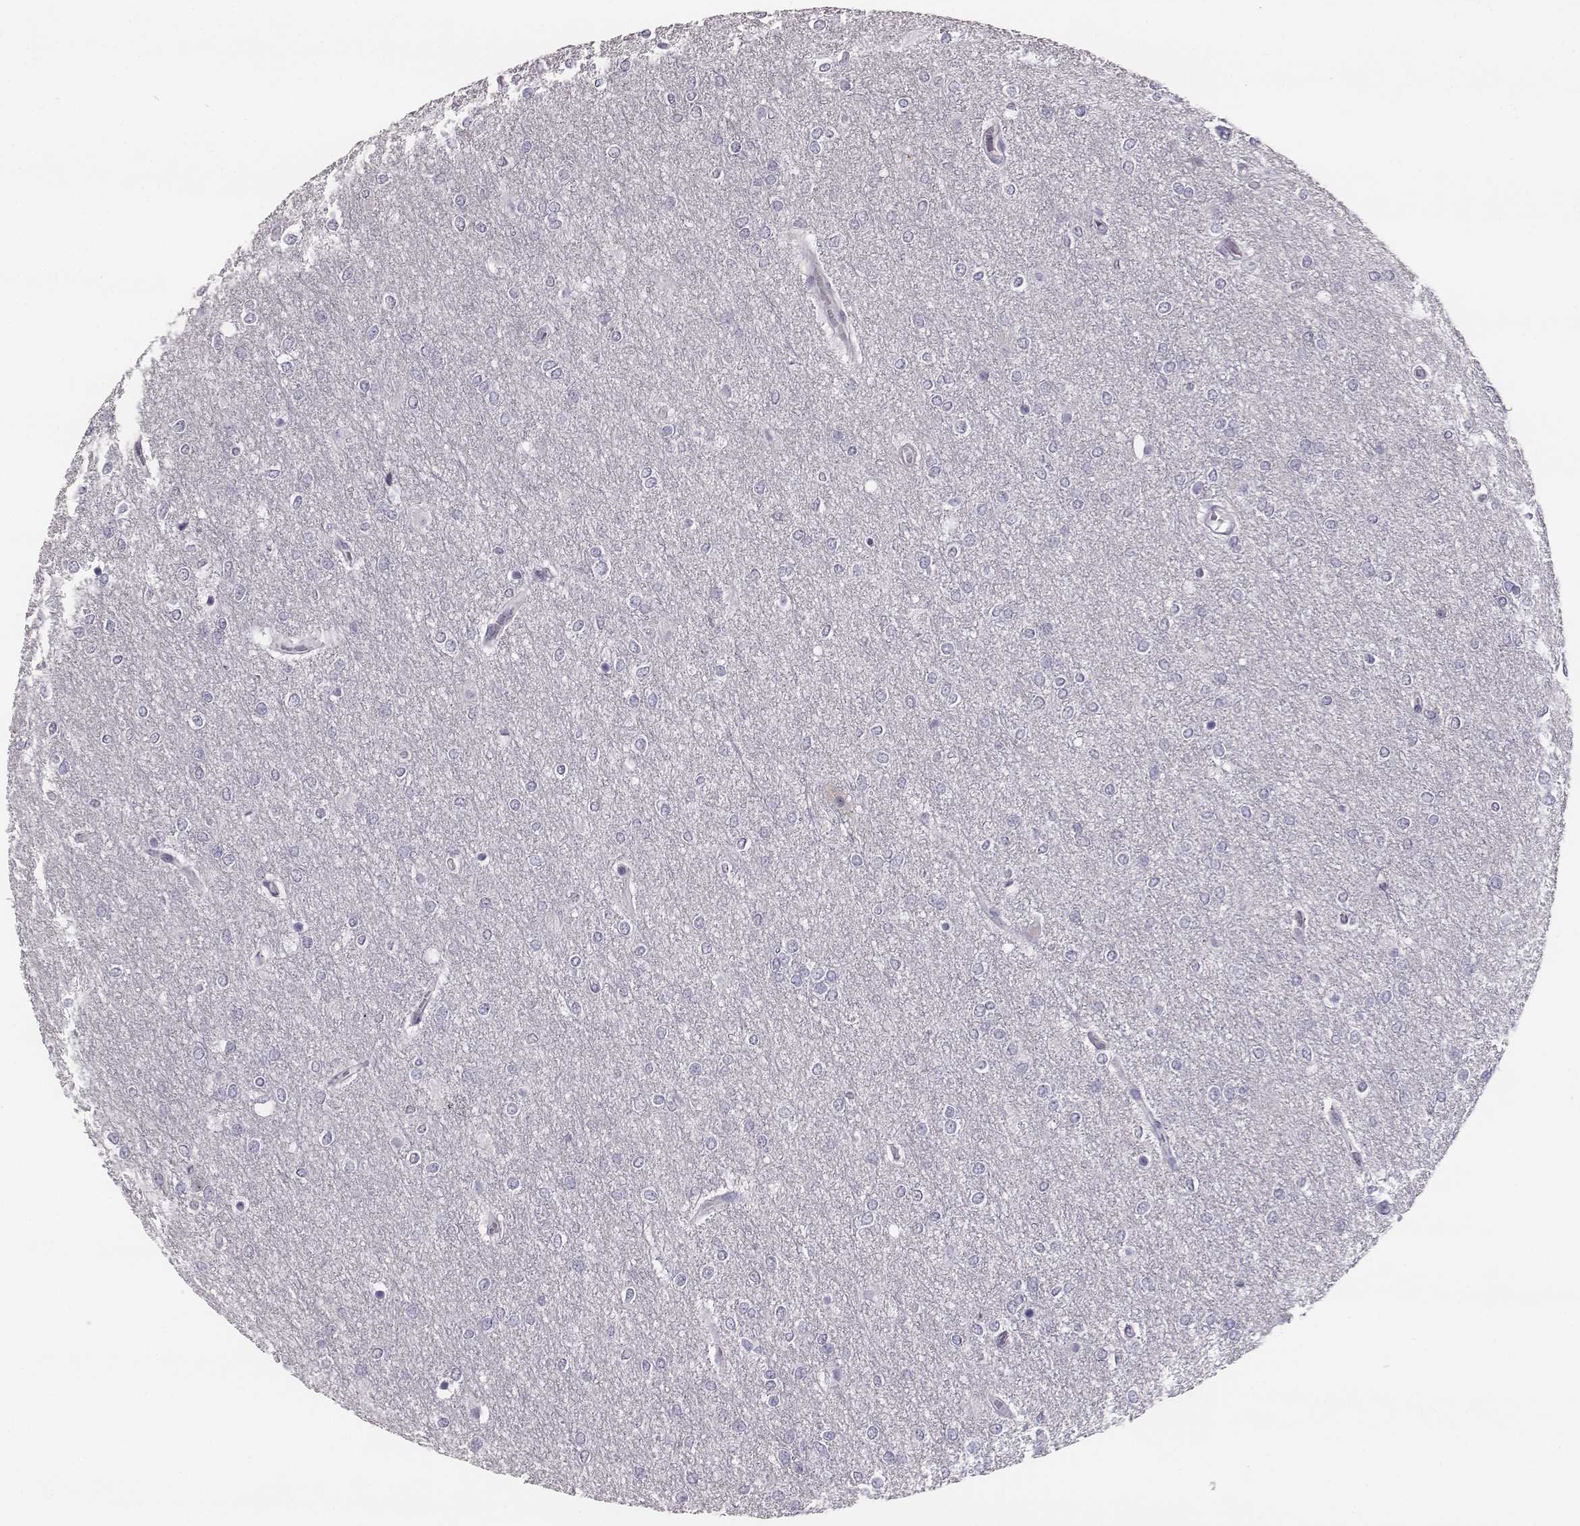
{"staining": {"intensity": "negative", "quantity": "none", "location": "none"}, "tissue": "glioma", "cell_type": "Tumor cells", "image_type": "cancer", "snomed": [{"axis": "morphology", "description": "Glioma, malignant, High grade"}, {"axis": "topography", "description": "Brain"}], "caption": "Tumor cells show no significant protein expression in glioma.", "gene": "NPTXR", "patient": {"sex": "female", "age": 61}}